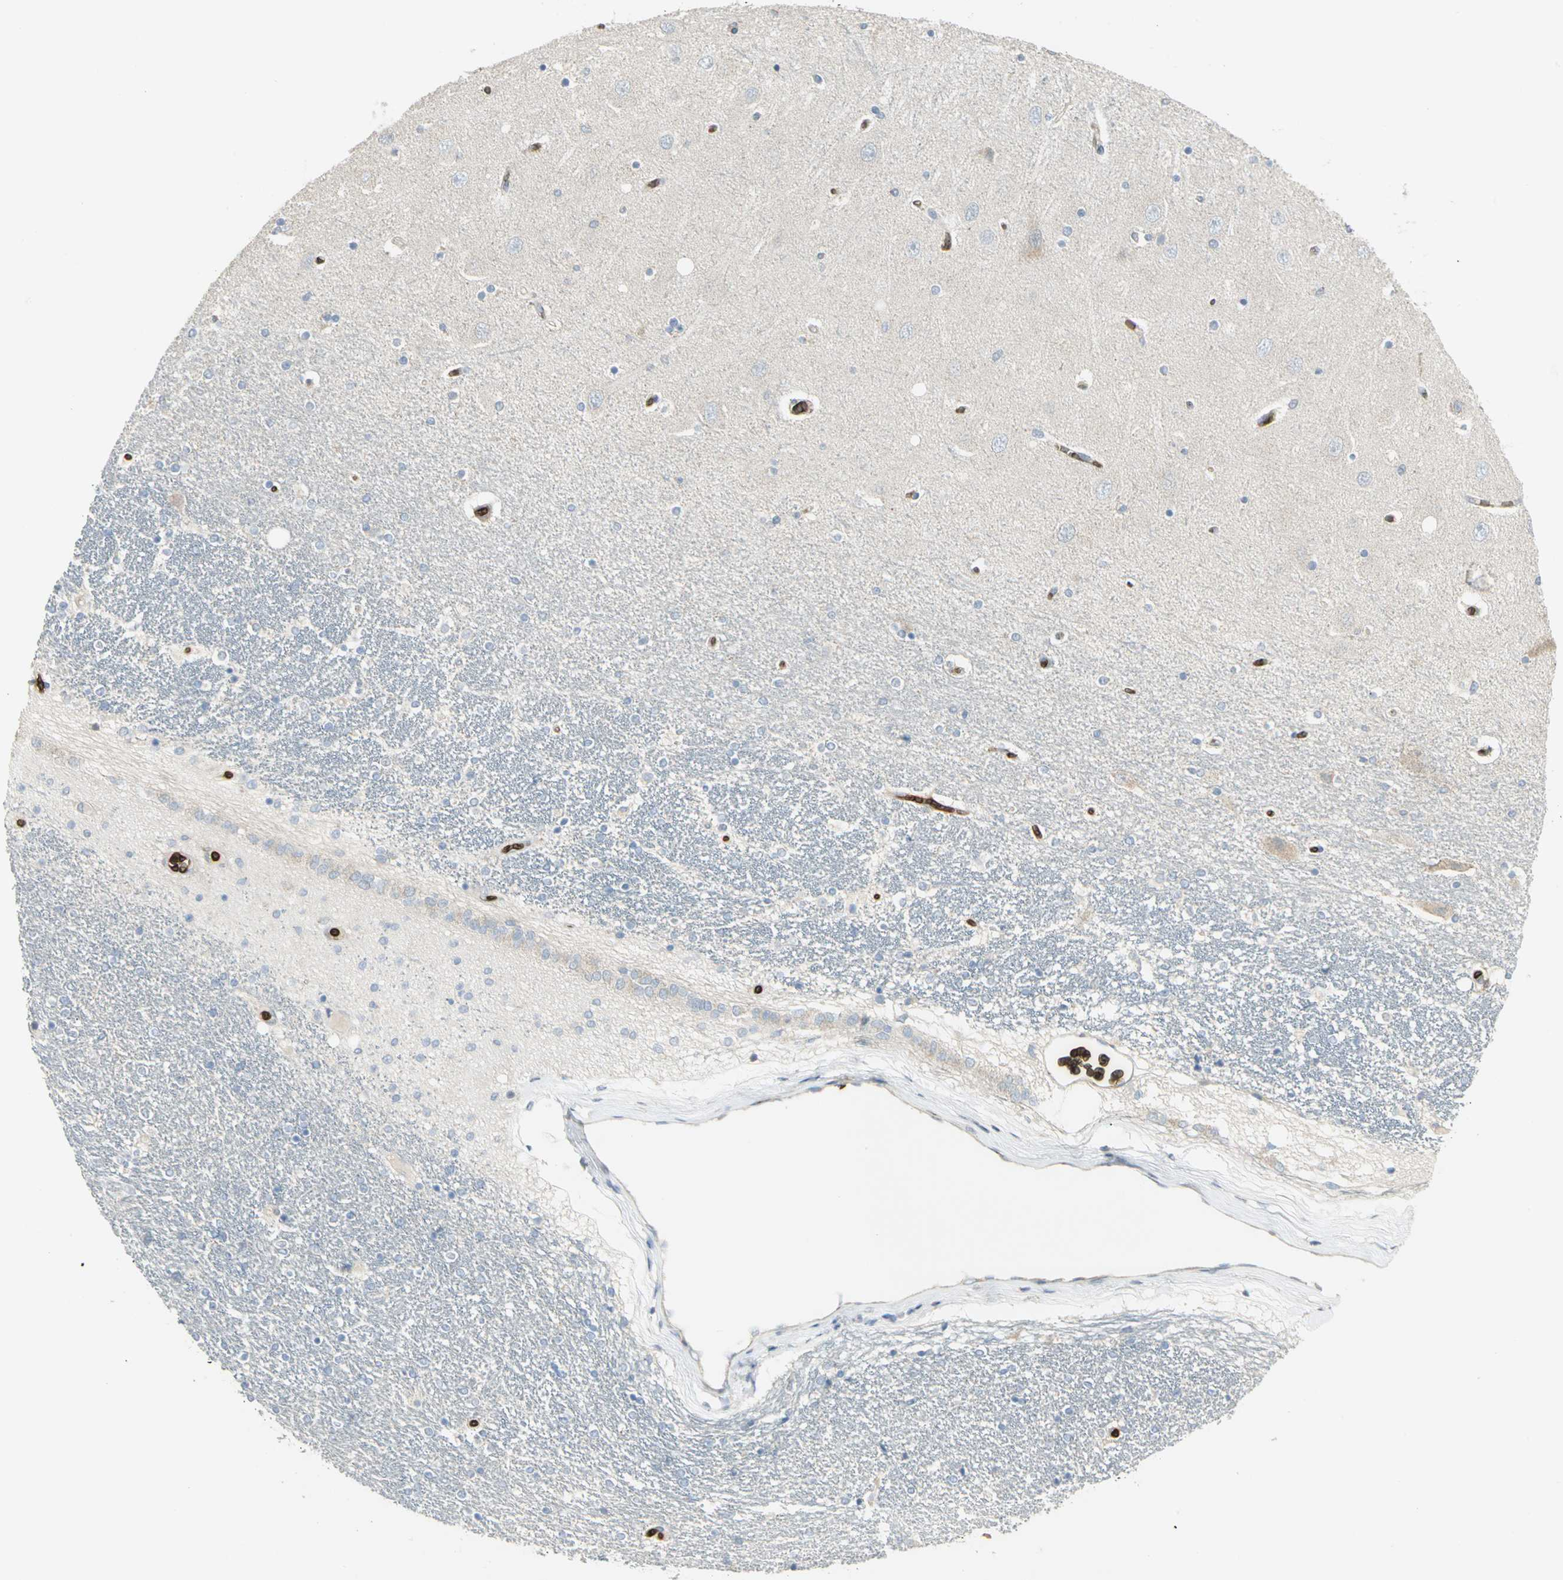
{"staining": {"intensity": "negative", "quantity": "none", "location": "none"}, "tissue": "hippocampus", "cell_type": "Glial cells", "image_type": "normal", "snomed": [{"axis": "morphology", "description": "Normal tissue, NOS"}, {"axis": "topography", "description": "Hippocampus"}], "caption": "A high-resolution photomicrograph shows immunohistochemistry (IHC) staining of normal hippocampus, which reveals no significant expression in glial cells.", "gene": "ANK1", "patient": {"sex": "female", "age": 54}}